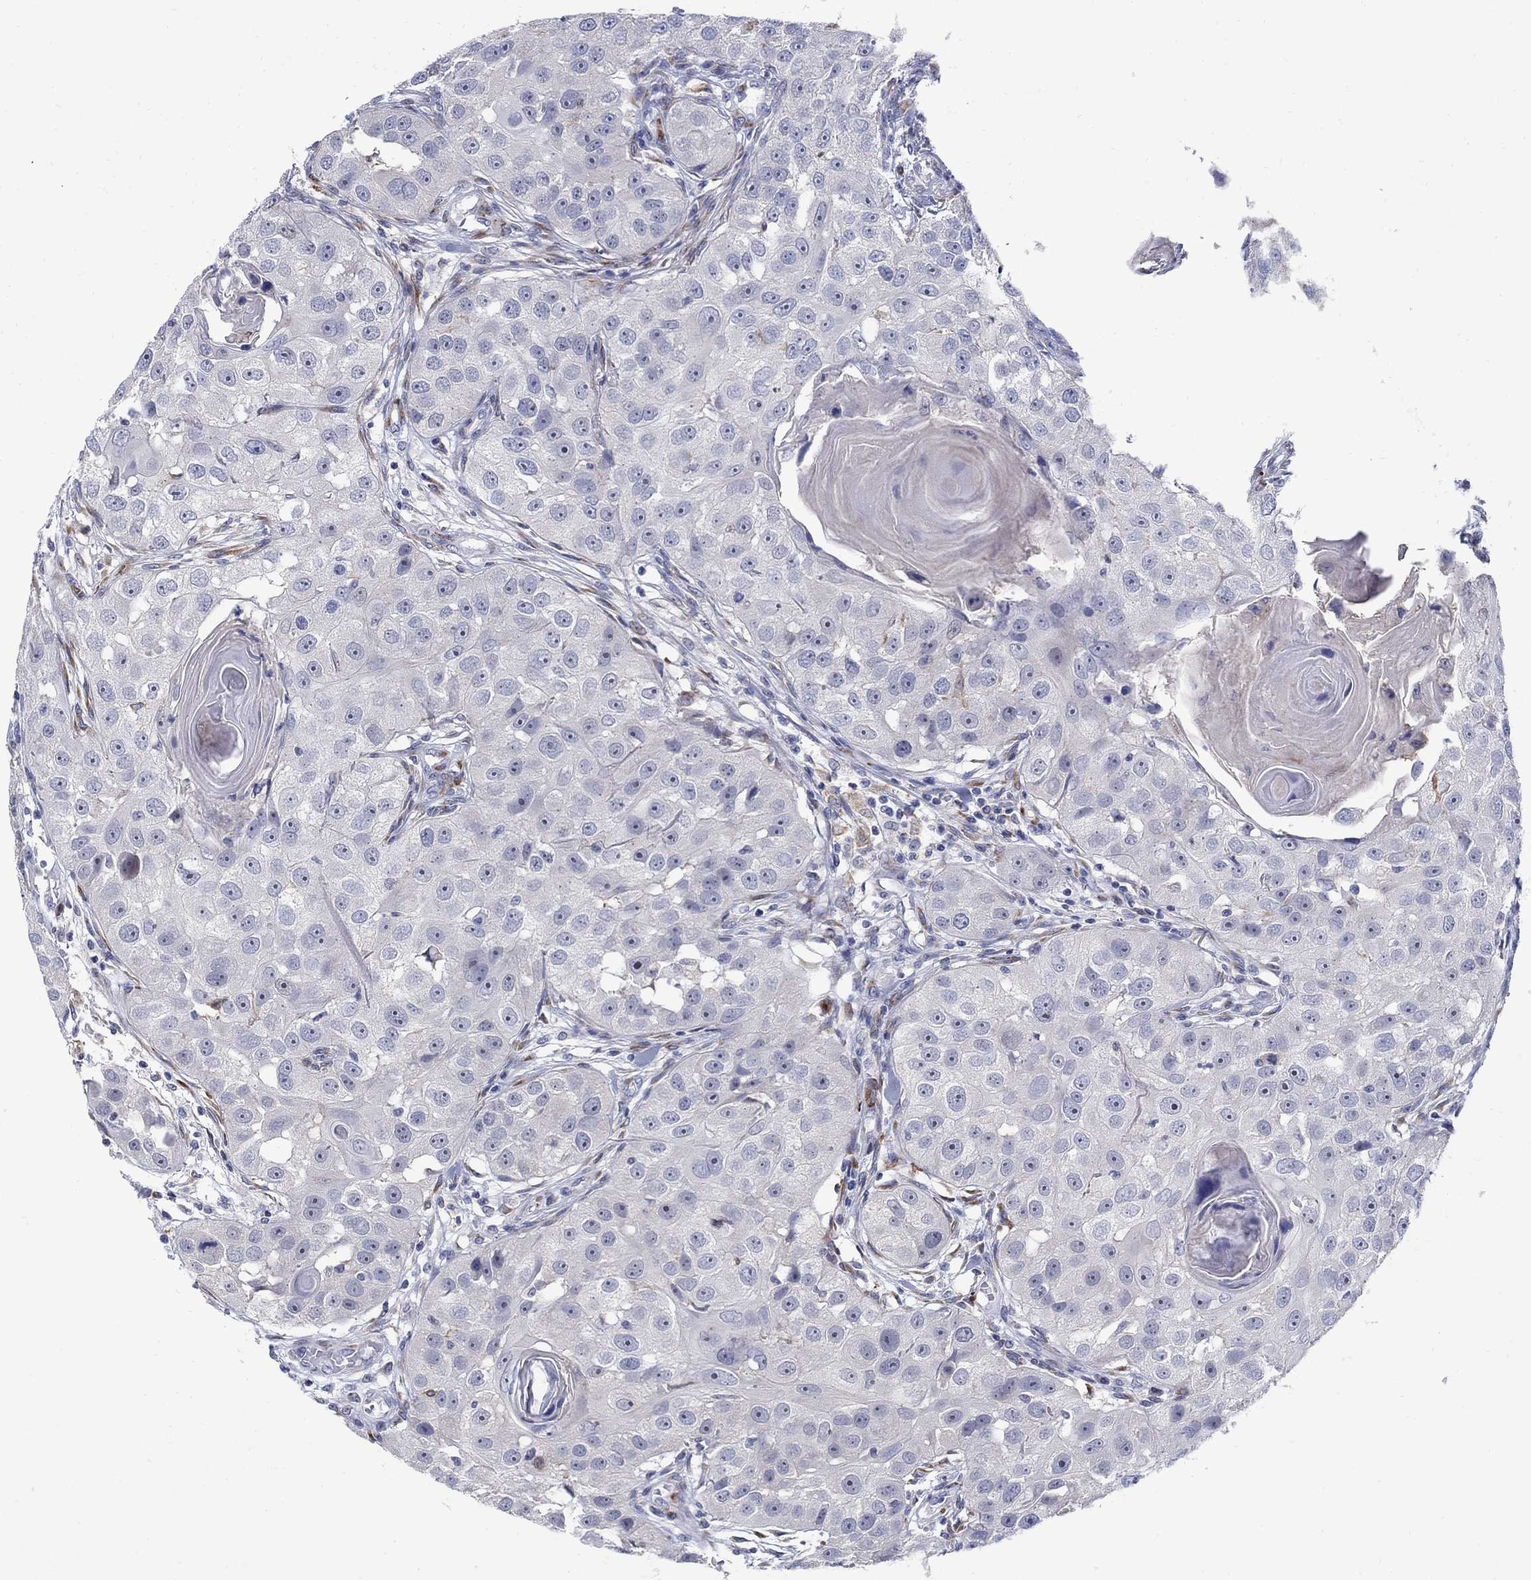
{"staining": {"intensity": "negative", "quantity": "none", "location": "none"}, "tissue": "head and neck cancer", "cell_type": "Tumor cells", "image_type": "cancer", "snomed": [{"axis": "morphology", "description": "Normal tissue, NOS"}, {"axis": "morphology", "description": "Squamous cell carcinoma, NOS"}, {"axis": "topography", "description": "Skeletal muscle"}, {"axis": "topography", "description": "Head-Neck"}], "caption": "The IHC image has no significant positivity in tumor cells of head and neck cancer tissue.", "gene": "REEP2", "patient": {"sex": "male", "age": 51}}